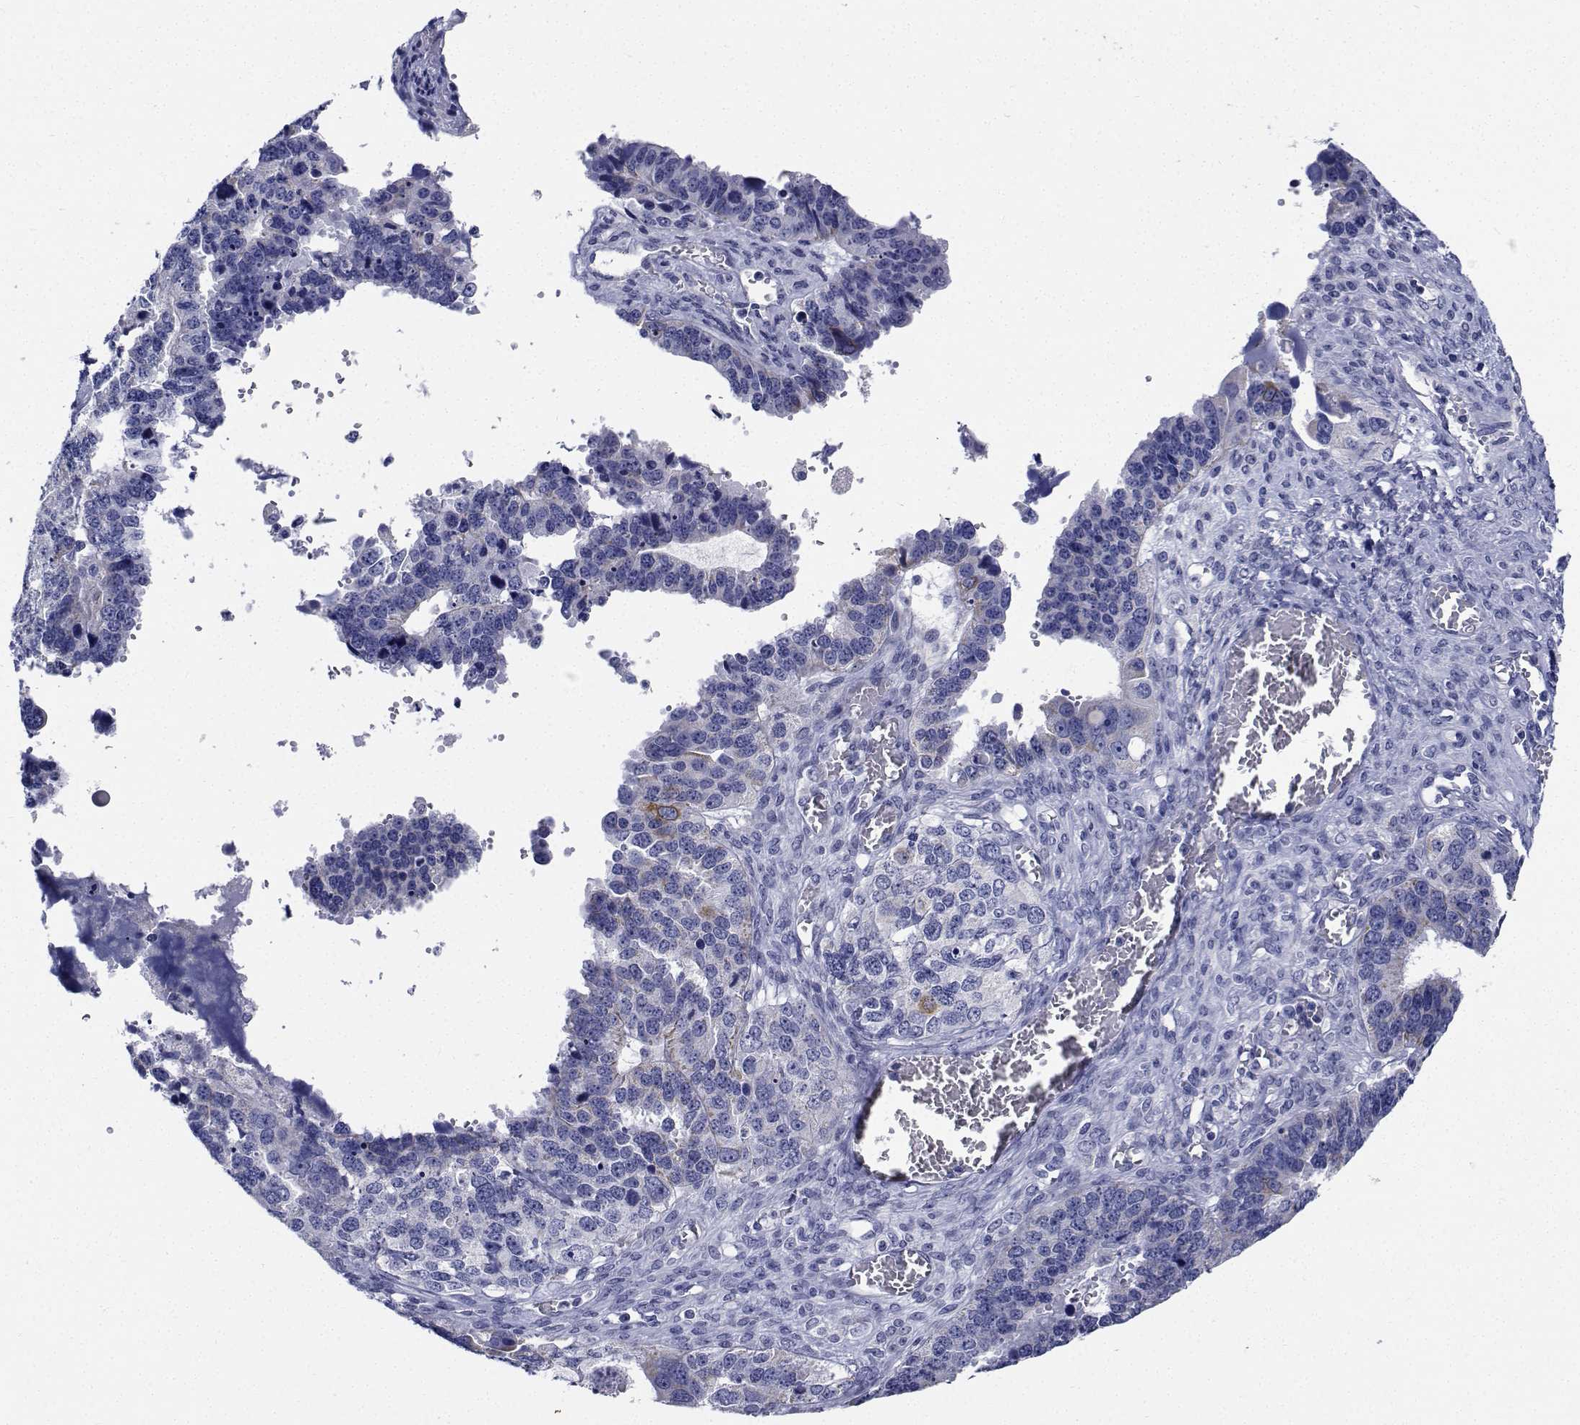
{"staining": {"intensity": "negative", "quantity": "none", "location": "none"}, "tissue": "ovarian cancer", "cell_type": "Tumor cells", "image_type": "cancer", "snomed": [{"axis": "morphology", "description": "Cystadenocarcinoma, serous, NOS"}, {"axis": "topography", "description": "Ovary"}], "caption": "Tumor cells show no significant protein staining in serous cystadenocarcinoma (ovarian).", "gene": "CDHR3", "patient": {"sex": "female", "age": 76}}